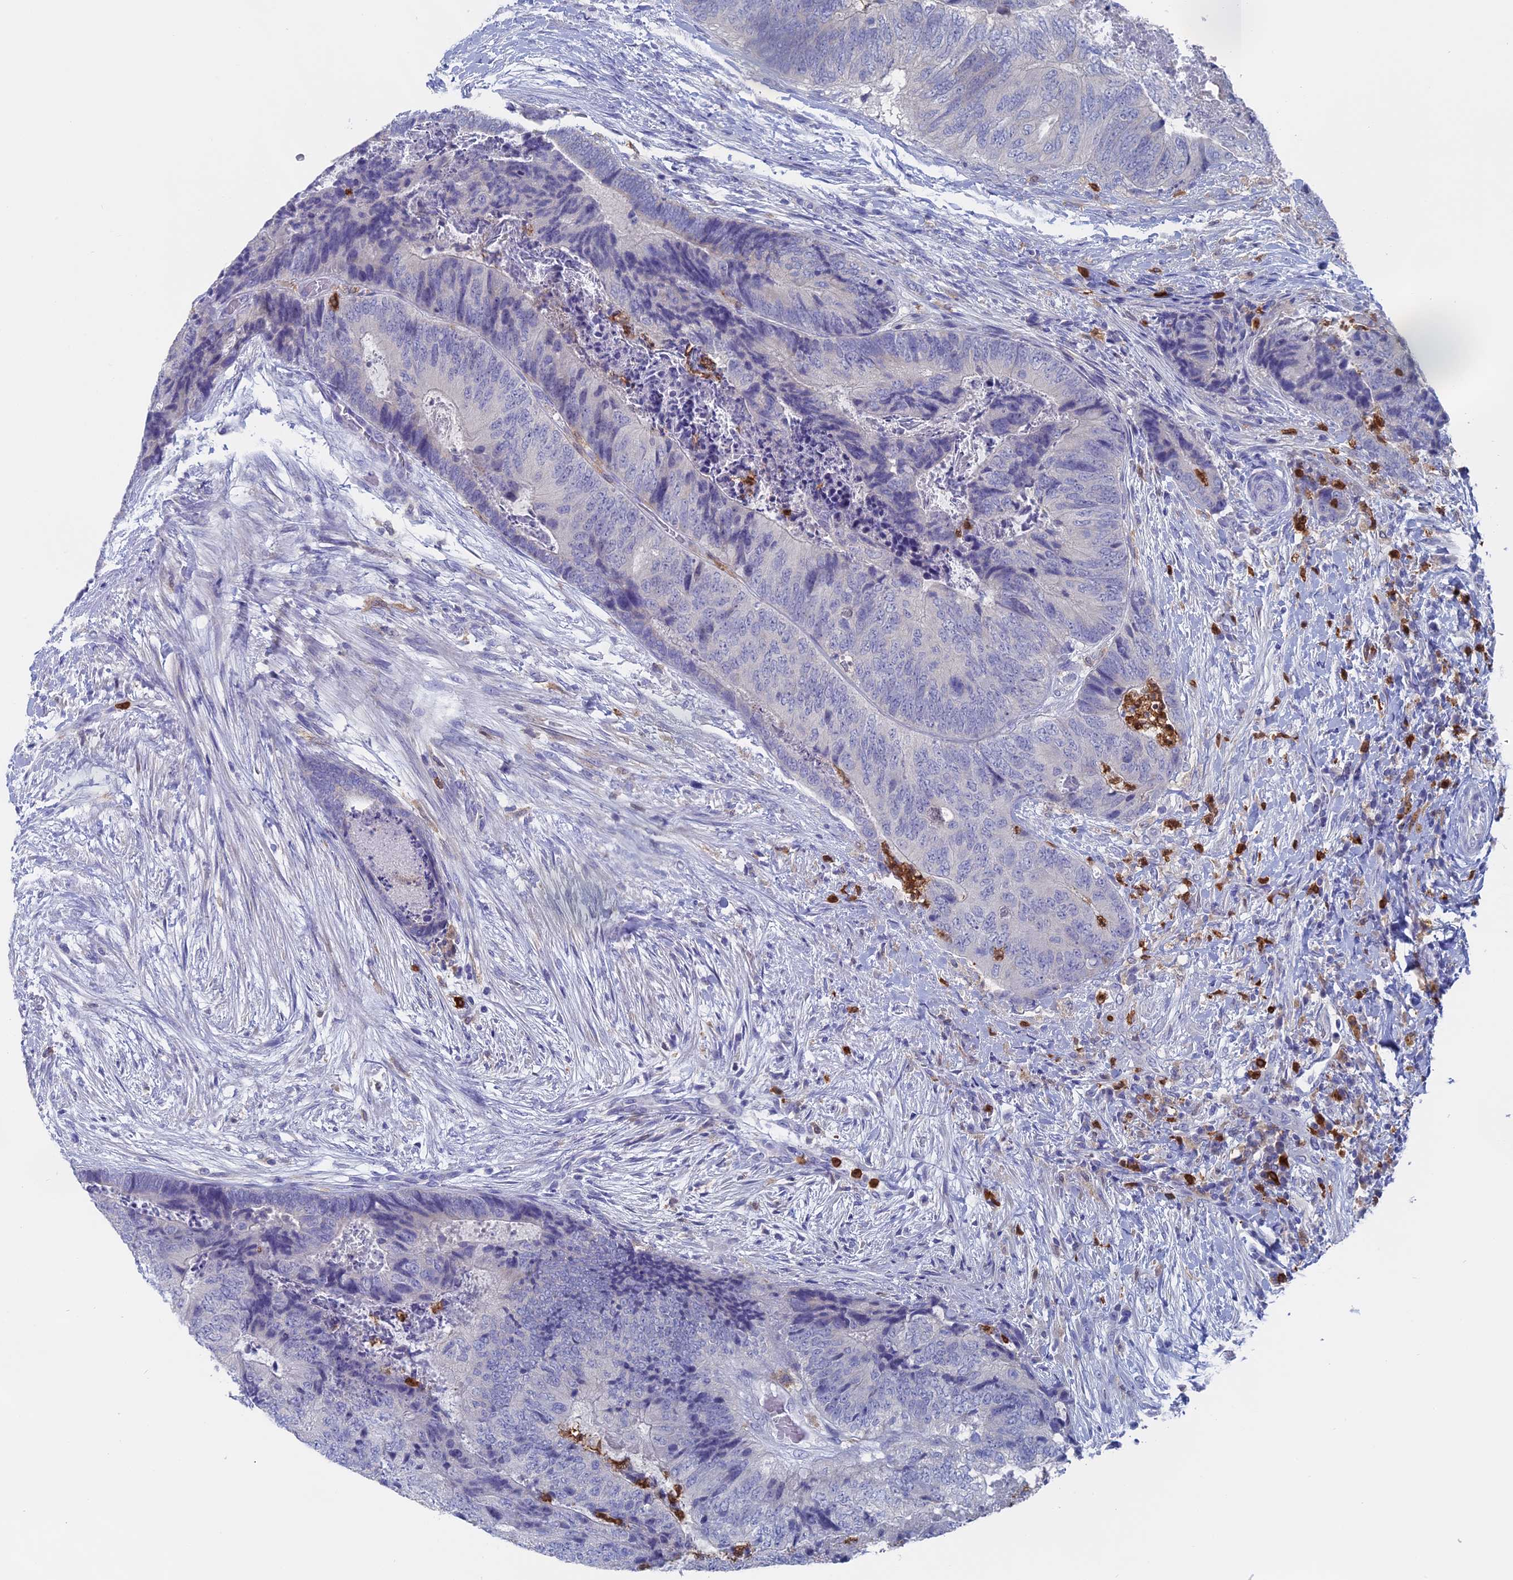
{"staining": {"intensity": "negative", "quantity": "none", "location": "none"}, "tissue": "colorectal cancer", "cell_type": "Tumor cells", "image_type": "cancer", "snomed": [{"axis": "morphology", "description": "Adenocarcinoma, NOS"}, {"axis": "topography", "description": "Colon"}], "caption": "High power microscopy histopathology image of an IHC photomicrograph of colorectal cancer, revealing no significant staining in tumor cells.", "gene": "NCF4", "patient": {"sex": "female", "age": 67}}